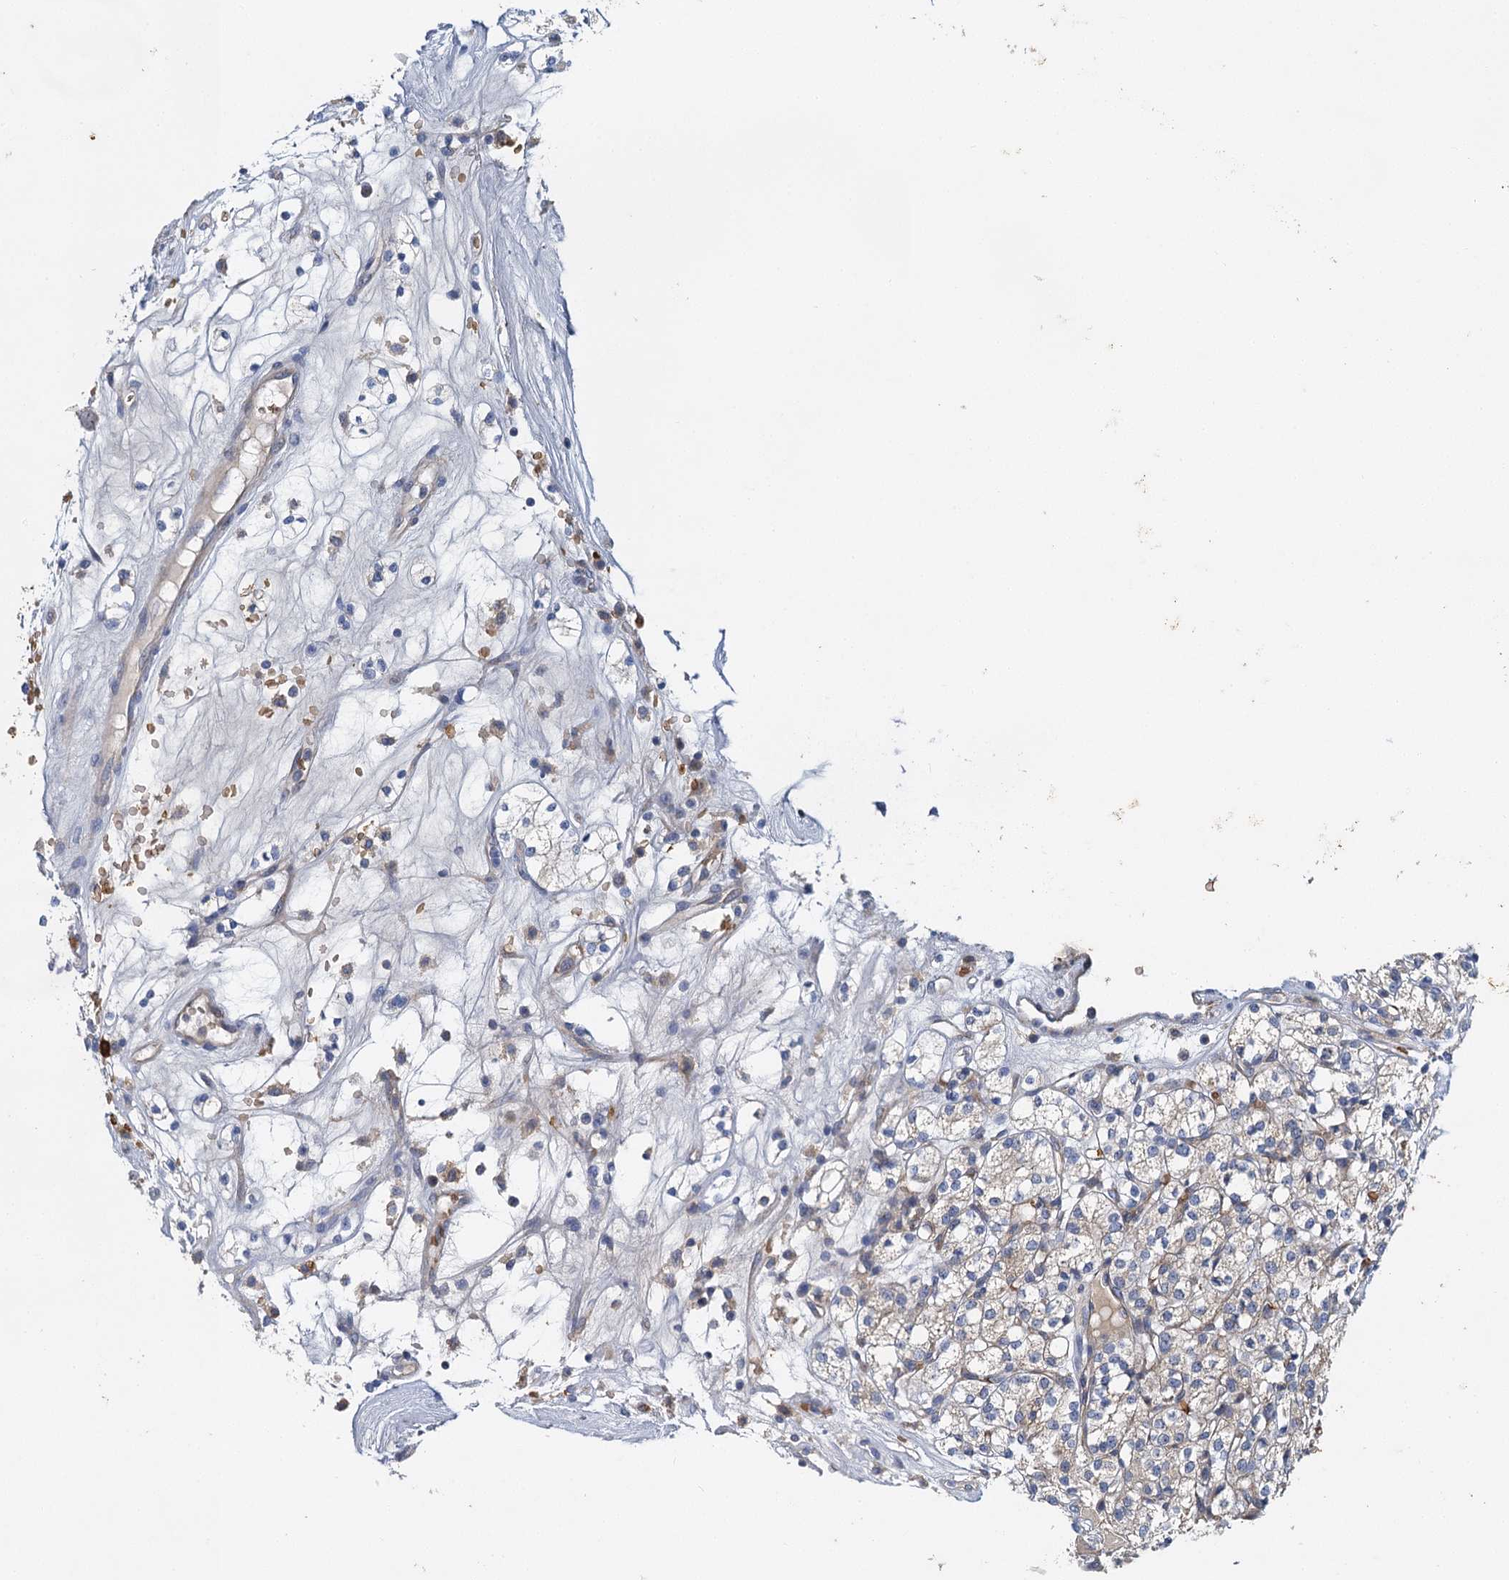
{"staining": {"intensity": "negative", "quantity": "none", "location": "none"}, "tissue": "renal cancer", "cell_type": "Tumor cells", "image_type": "cancer", "snomed": [{"axis": "morphology", "description": "Adenocarcinoma, NOS"}, {"axis": "topography", "description": "Kidney"}], "caption": "This is an immunohistochemistry micrograph of renal cancer (adenocarcinoma). There is no staining in tumor cells.", "gene": "BCS1L", "patient": {"sex": "male", "age": 77}}